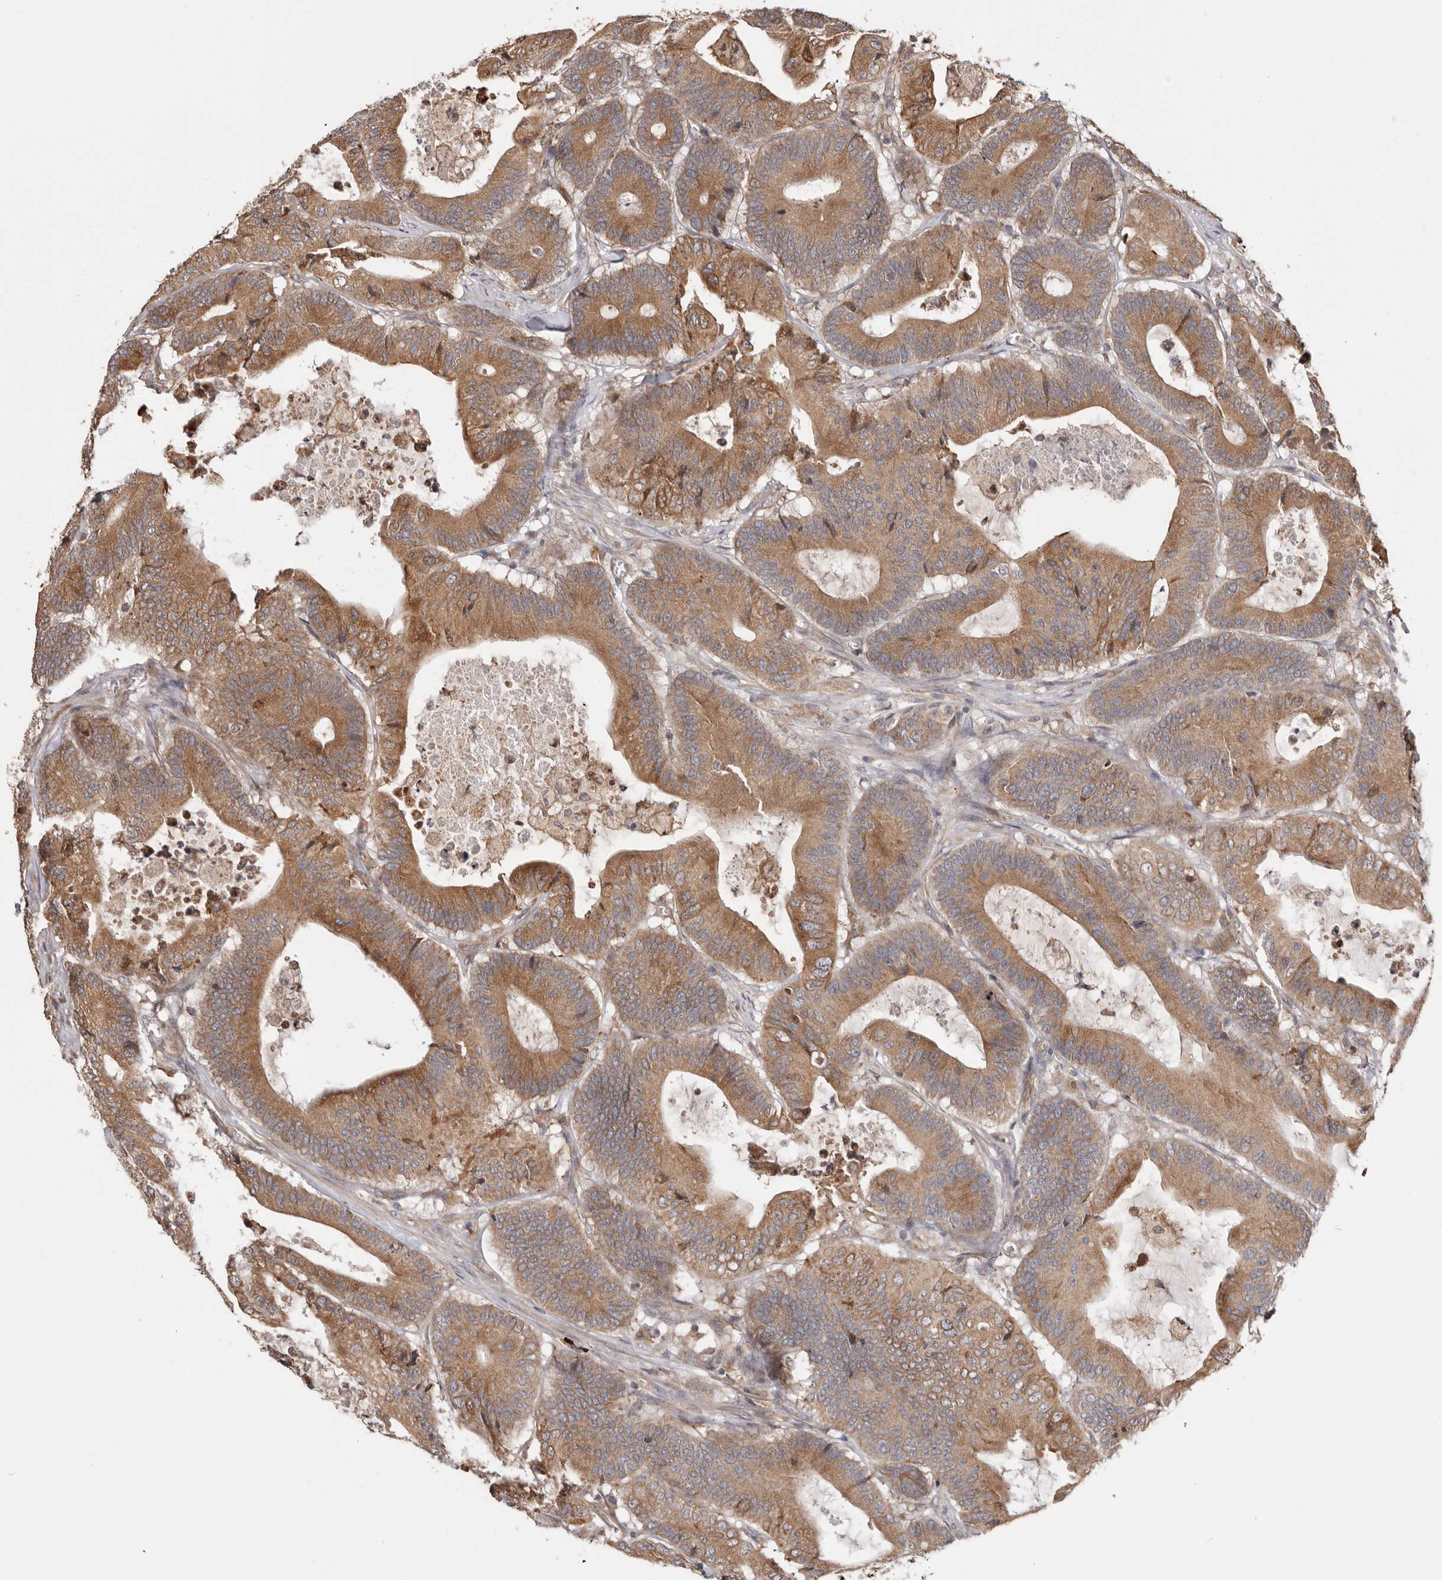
{"staining": {"intensity": "moderate", "quantity": ">75%", "location": "cytoplasmic/membranous"}, "tissue": "colorectal cancer", "cell_type": "Tumor cells", "image_type": "cancer", "snomed": [{"axis": "morphology", "description": "Adenocarcinoma, NOS"}, {"axis": "topography", "description": "Colon"}], "caption": "Protein analysis of colorectal cancer (adenocarcinoma) tissue demonstrates moderate cytoplasmic/membranous staining in about >75% of tumor cells. (Stains: DAB (3,3'-diaminobenzidine) in brown, nuclei in blue, Microscopy: brightfield microscopy at high magnification).", "gene": "TMUB1", "patient": {"sex": "female", "age": 84}}